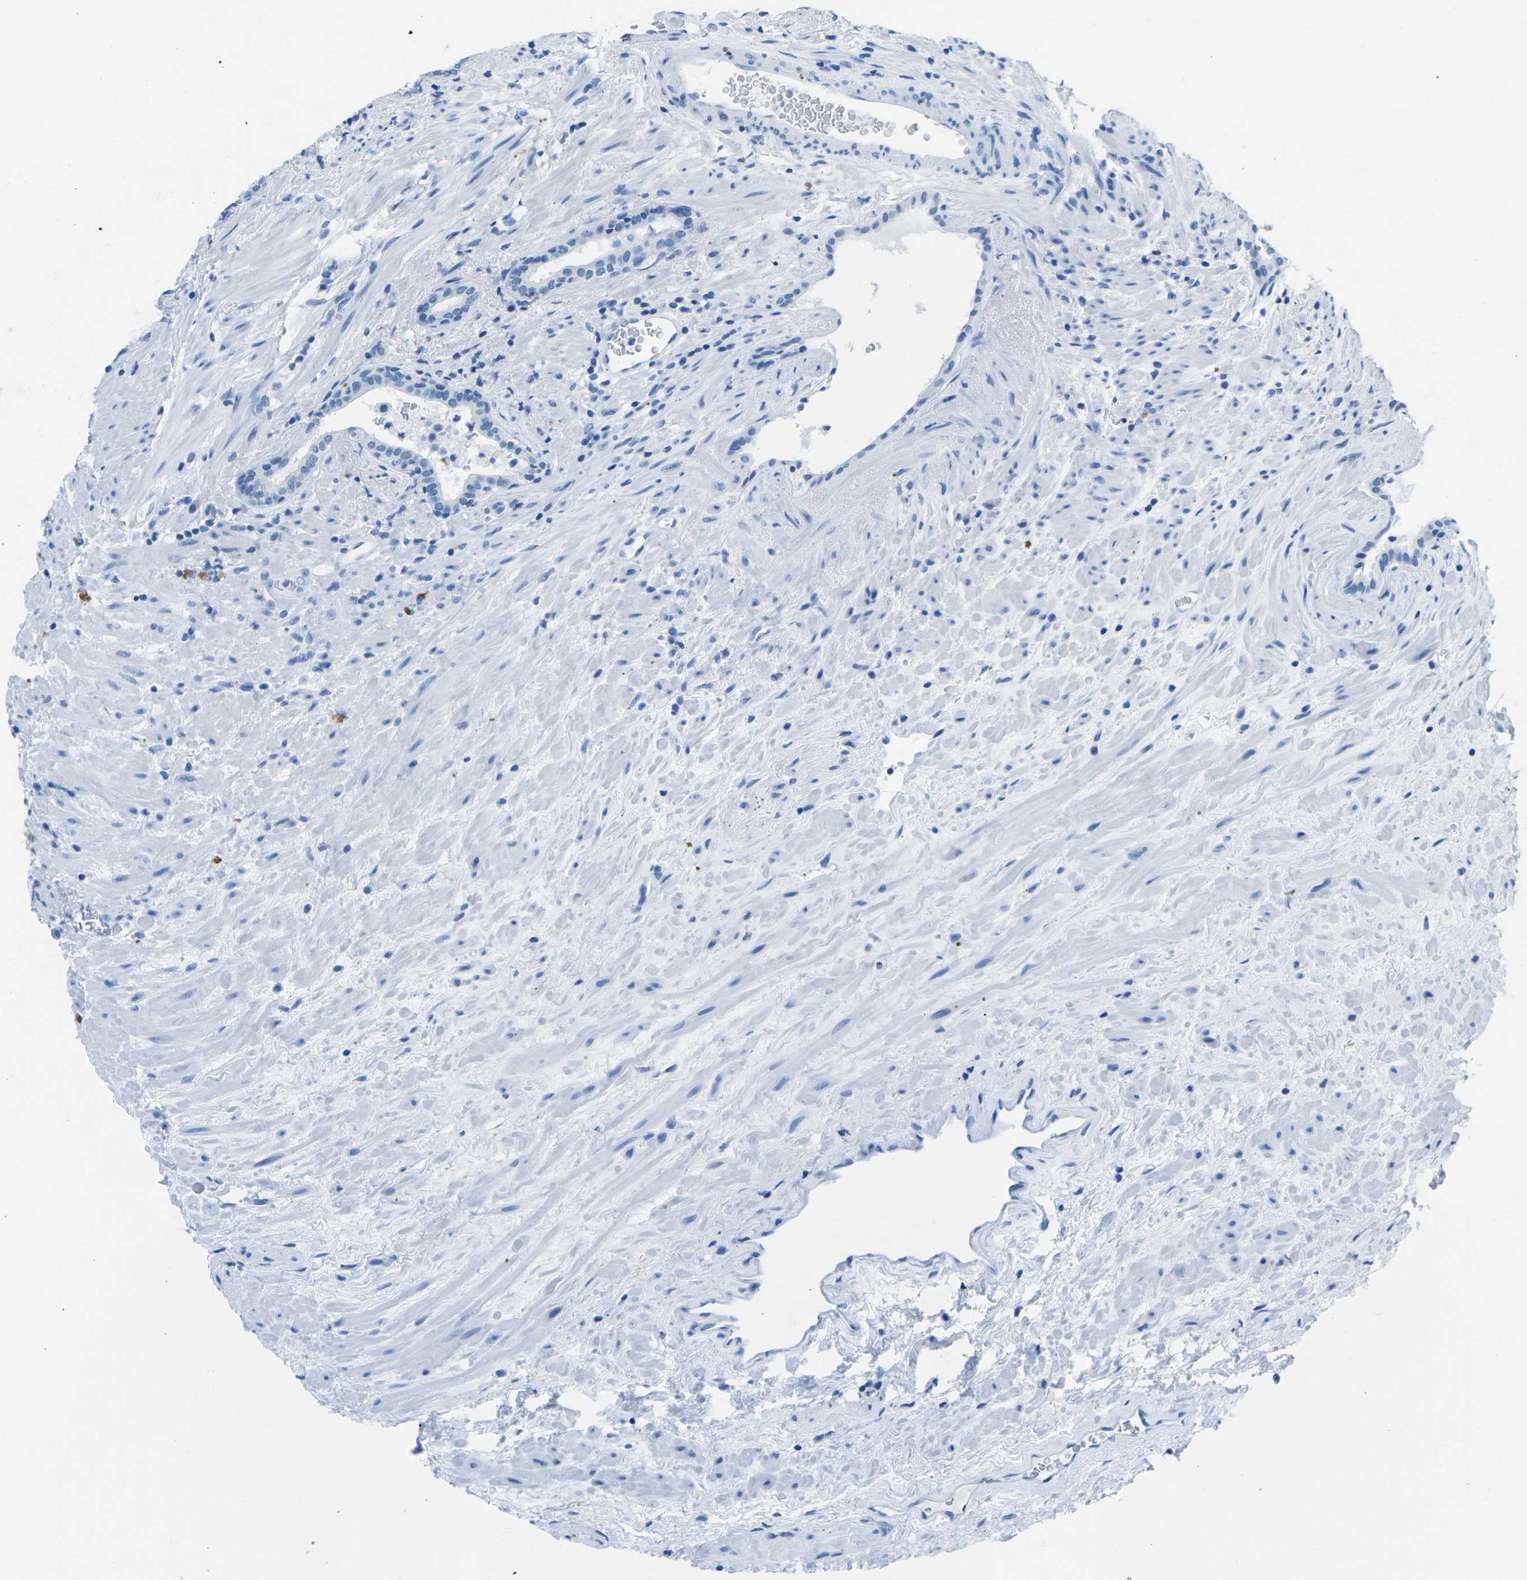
{"staining": {"intensity": "negative", "quantity": "none", "location": "none"}, "tissue": "prostate cancer", "cell_type": "Tumor cells", "image_type": "cancer", "snomed": [{"axis": "morphology", "description": "Adenocarcinoma, High grade"}, {"axis": "topography", "description": "Prostate"}], "caption": "Tumor cells are negative for brown protein staining in adenocarcinoma (high-grade) (prostate). (Stains: DAB (3,3'-diaminobenzidine) IHC with hematoxylin counter stain, Microscopy: brightfield microscopy at high magnification).", "gene": "MYH8", "patient": {"sex": "male", "age": 71}}